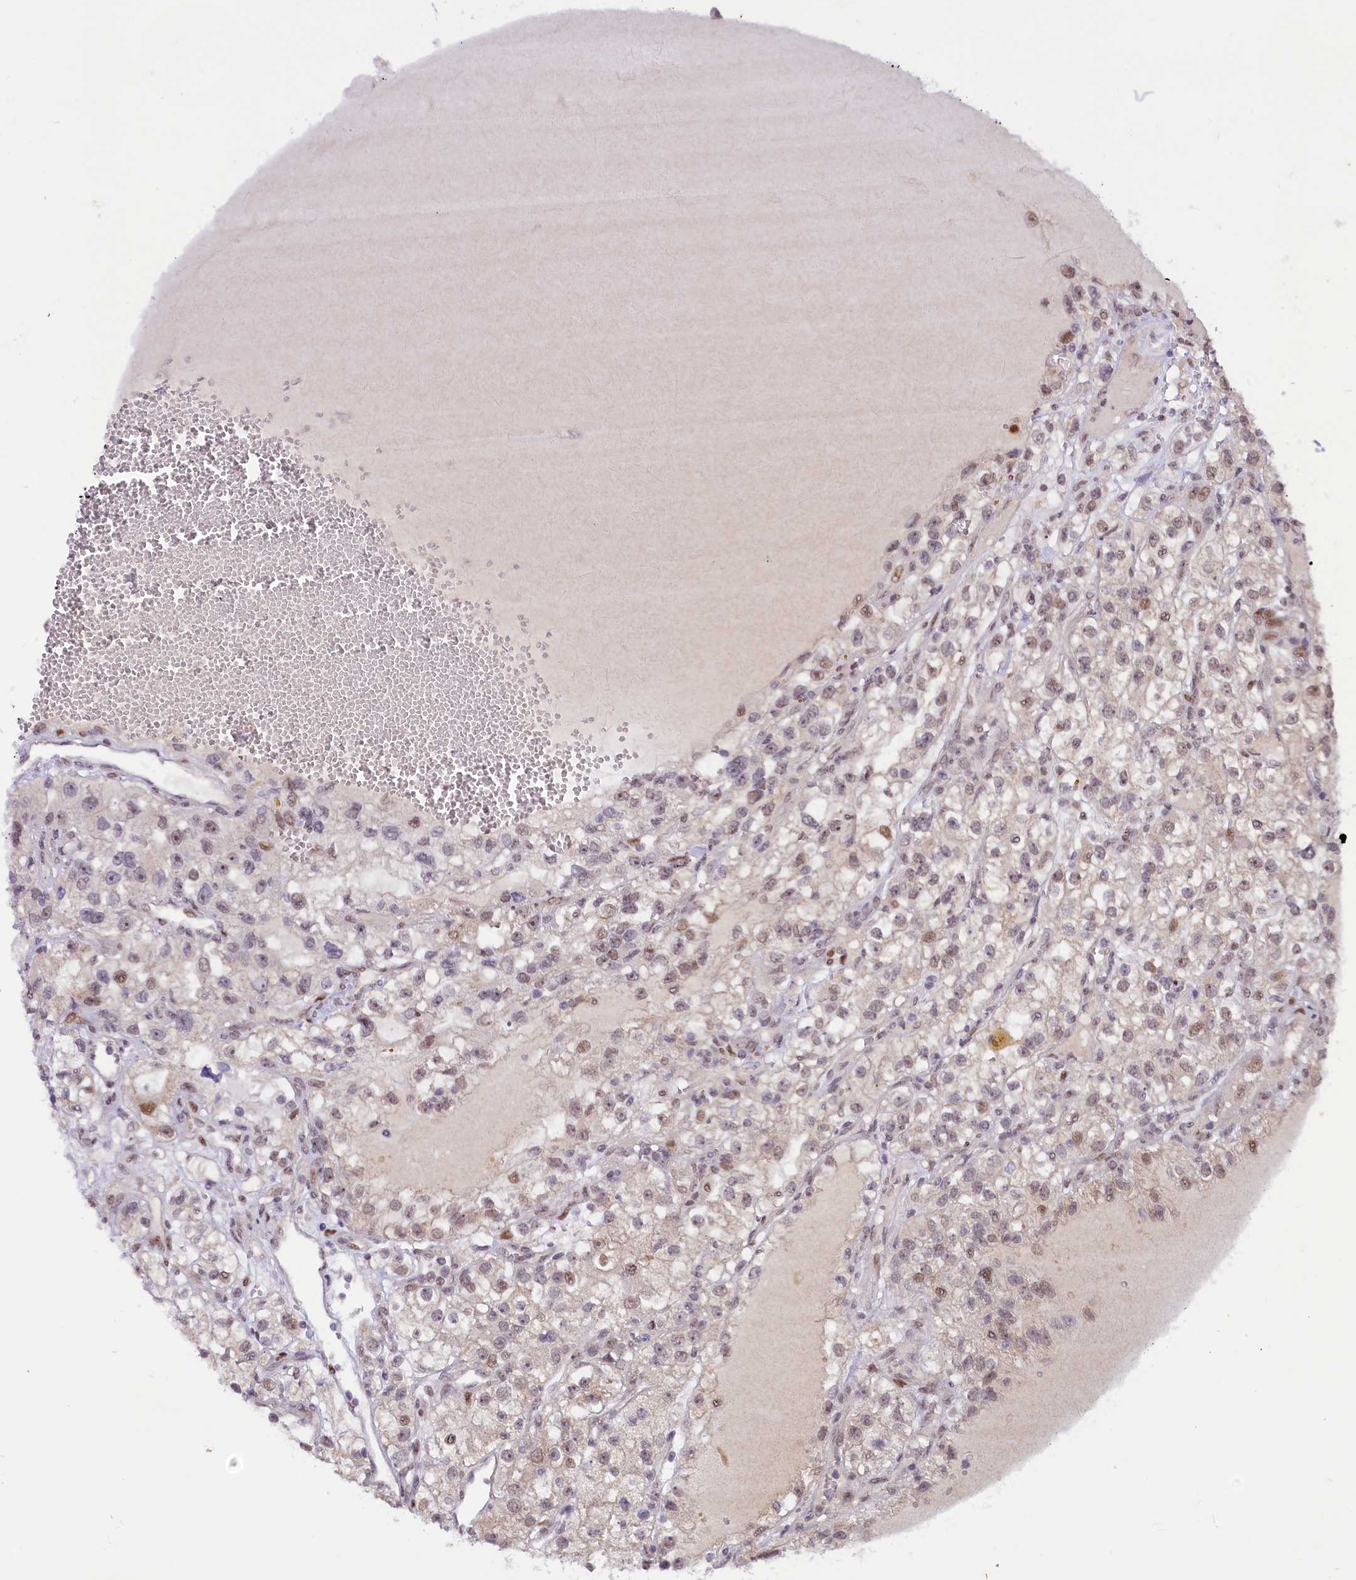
{"staining": {"intensity": "weak", "quantity": "25%-75%", "location": "nuclear"}, "tissue": "renal cancer", "cell_type": "Tumor cells", "image_type": "cancer", "snomed": [{"axis": "morphology", "description": "Adenocarcinoma, NOS"}, {"axis": "topography", "description": "Kidney"}], "caption": "DAB immunohistochemical staining of human adenocarcinoma (renal) demonstrates weak nuclear protein expression in about 25%-75% of tumor cells.", "gene": "ANKS3", "patient": {"sex": "female", "age": 57}}